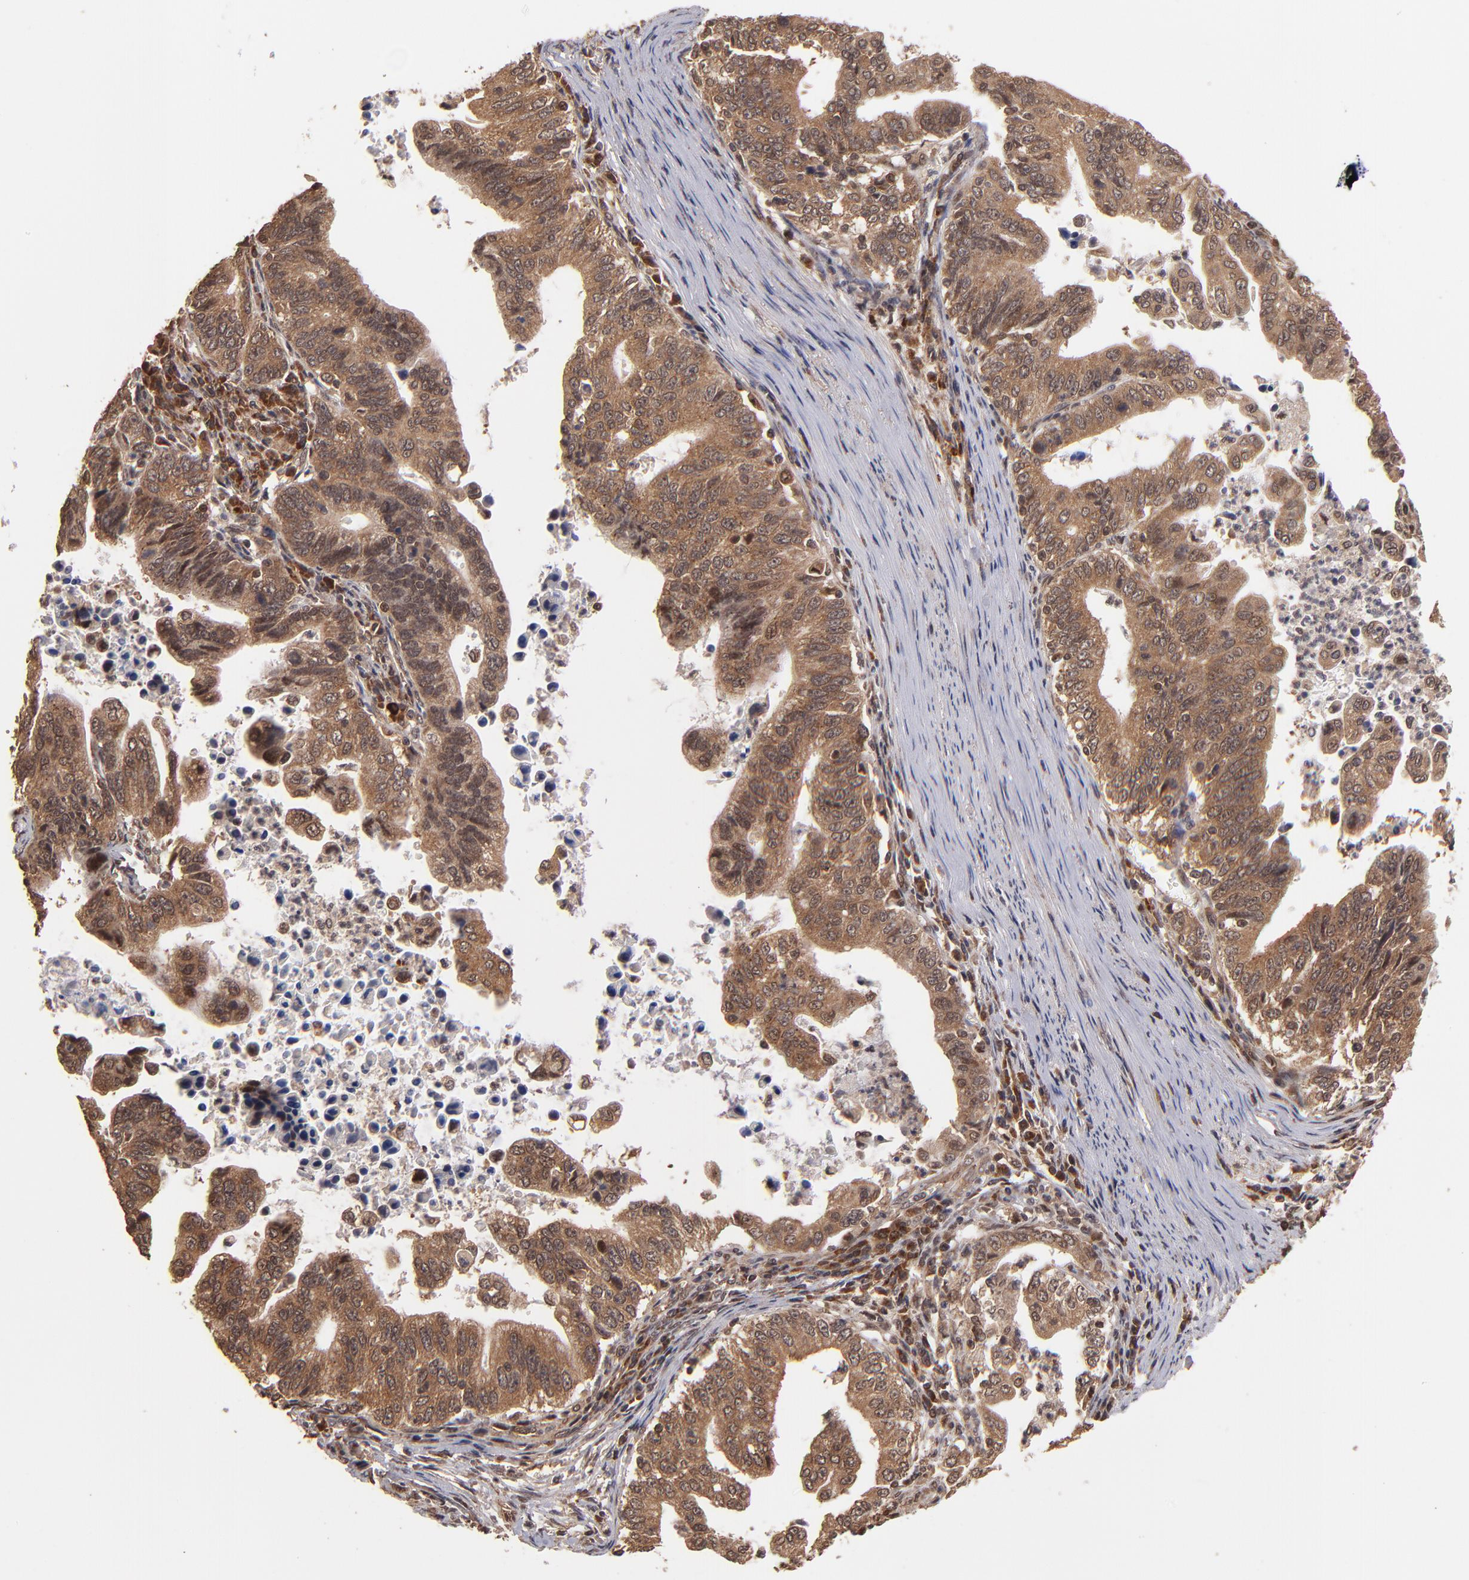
{"staining": {"intensity": "strong", "quantity": ">75%", "location": "cytoplasmic/membranous"}, "tissue": "stomach cancer", "cell_type": "Tumor cells", "image_type": "cancer", "snomed": [{"axis": "morphology", "description": "Adenocarcinoma, NOS"}, {"axis": "topography", "description": "Stomach, upper"}], "caption": "This is a micrograph of IHC staining of adenocarcinoma (stomach), which shows strong staining in the cytoplasmic/membranous of tumor cells.", "gene": "NFE2L2", "patient": {"sex": "female", "age": 50}}